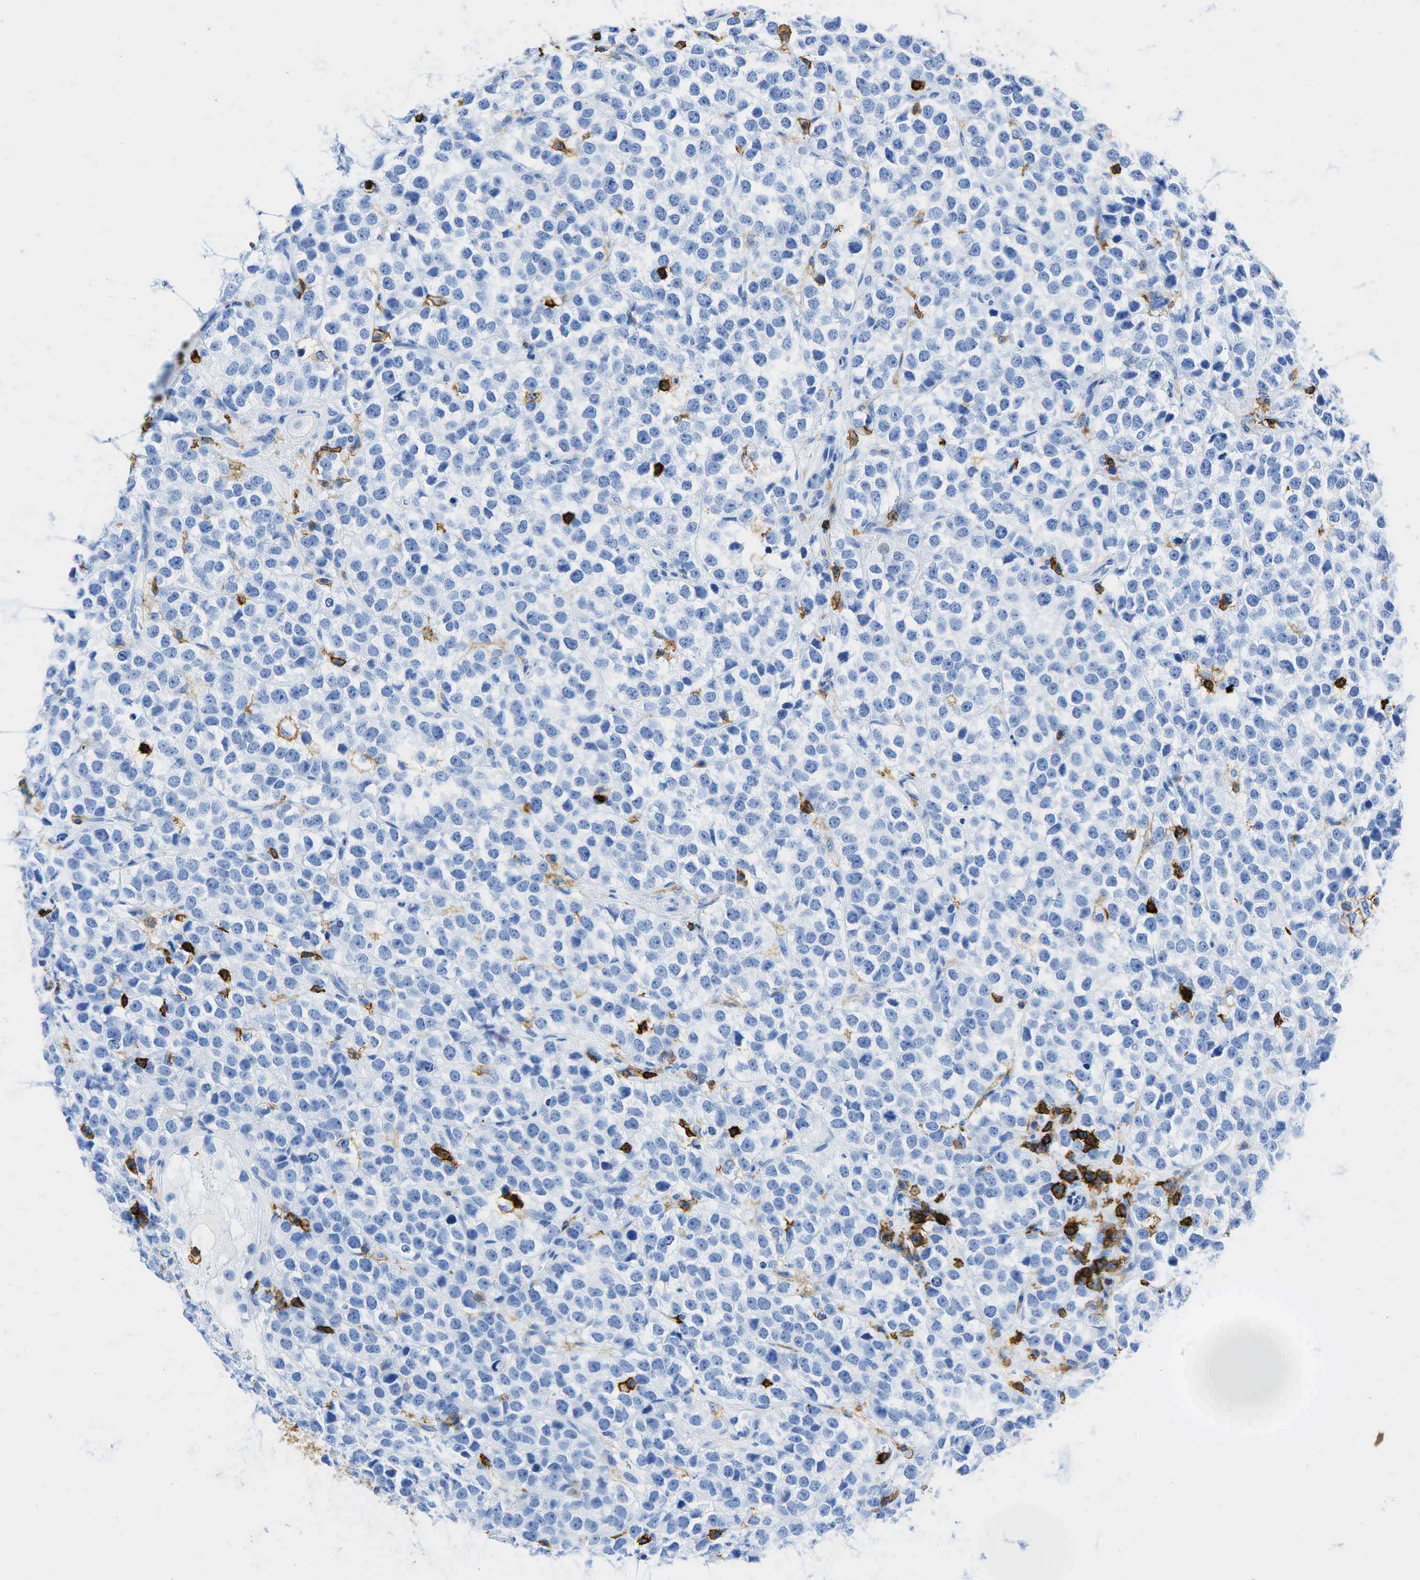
{"staining": {"intensity": "negative", "quantity": "none", "location": "none"}, "tissue": "testis cancer", "cell_type": "Tumor cells", "image_type": "cancer", "snomed": [{"axis": "morphology", "description": "Seminoma, NOS"}, {"axis": "topography", "description": "Testis"}], "caption": "An image of testis cancer stained for a protein demonstrates no brown staining in tumor cells.", "gene": "PTPRC", "patient": {"sex": "male", "age": 25}}